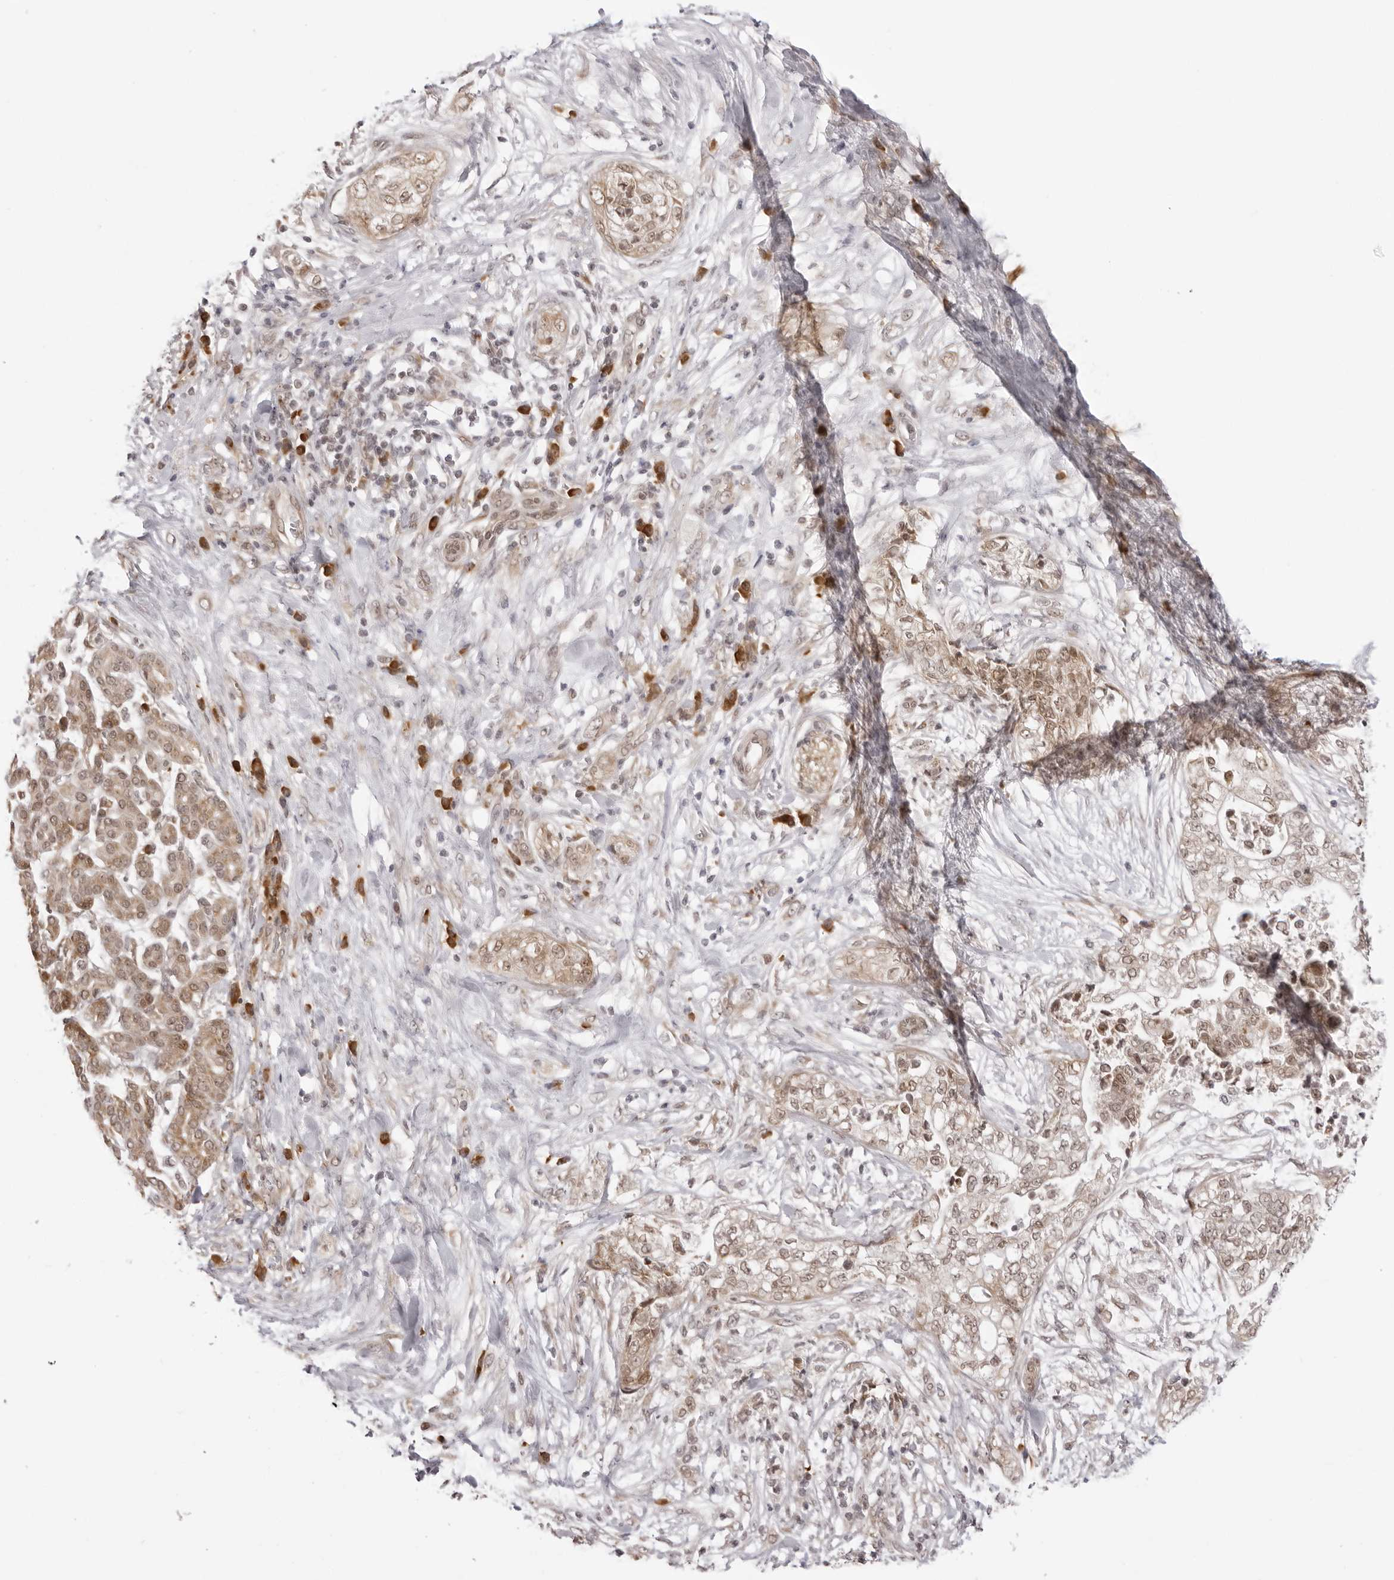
{"staining": {"intensity": "weak", "quantity": "25%-75%", "location": "cytoplasmic/membranous,nuclear"}, "tissue": "pancreatic cancer", "cell_type": "Tumor cells", "image_type": "cancer", "snomed": [{"axis": "morphology", "description": "Adenocarcinoma, NOS"}, {"axis": "topography", "description": "Pancreas"}], "caption": "Protein staining of pancreatic cancer tissue displays weak cytoplasmic/membranous and nuclear expression in about 25%-75% of tumor cells.", "gene": "ZC3H11A", "patient": {"sex": "male", "age": 72}}